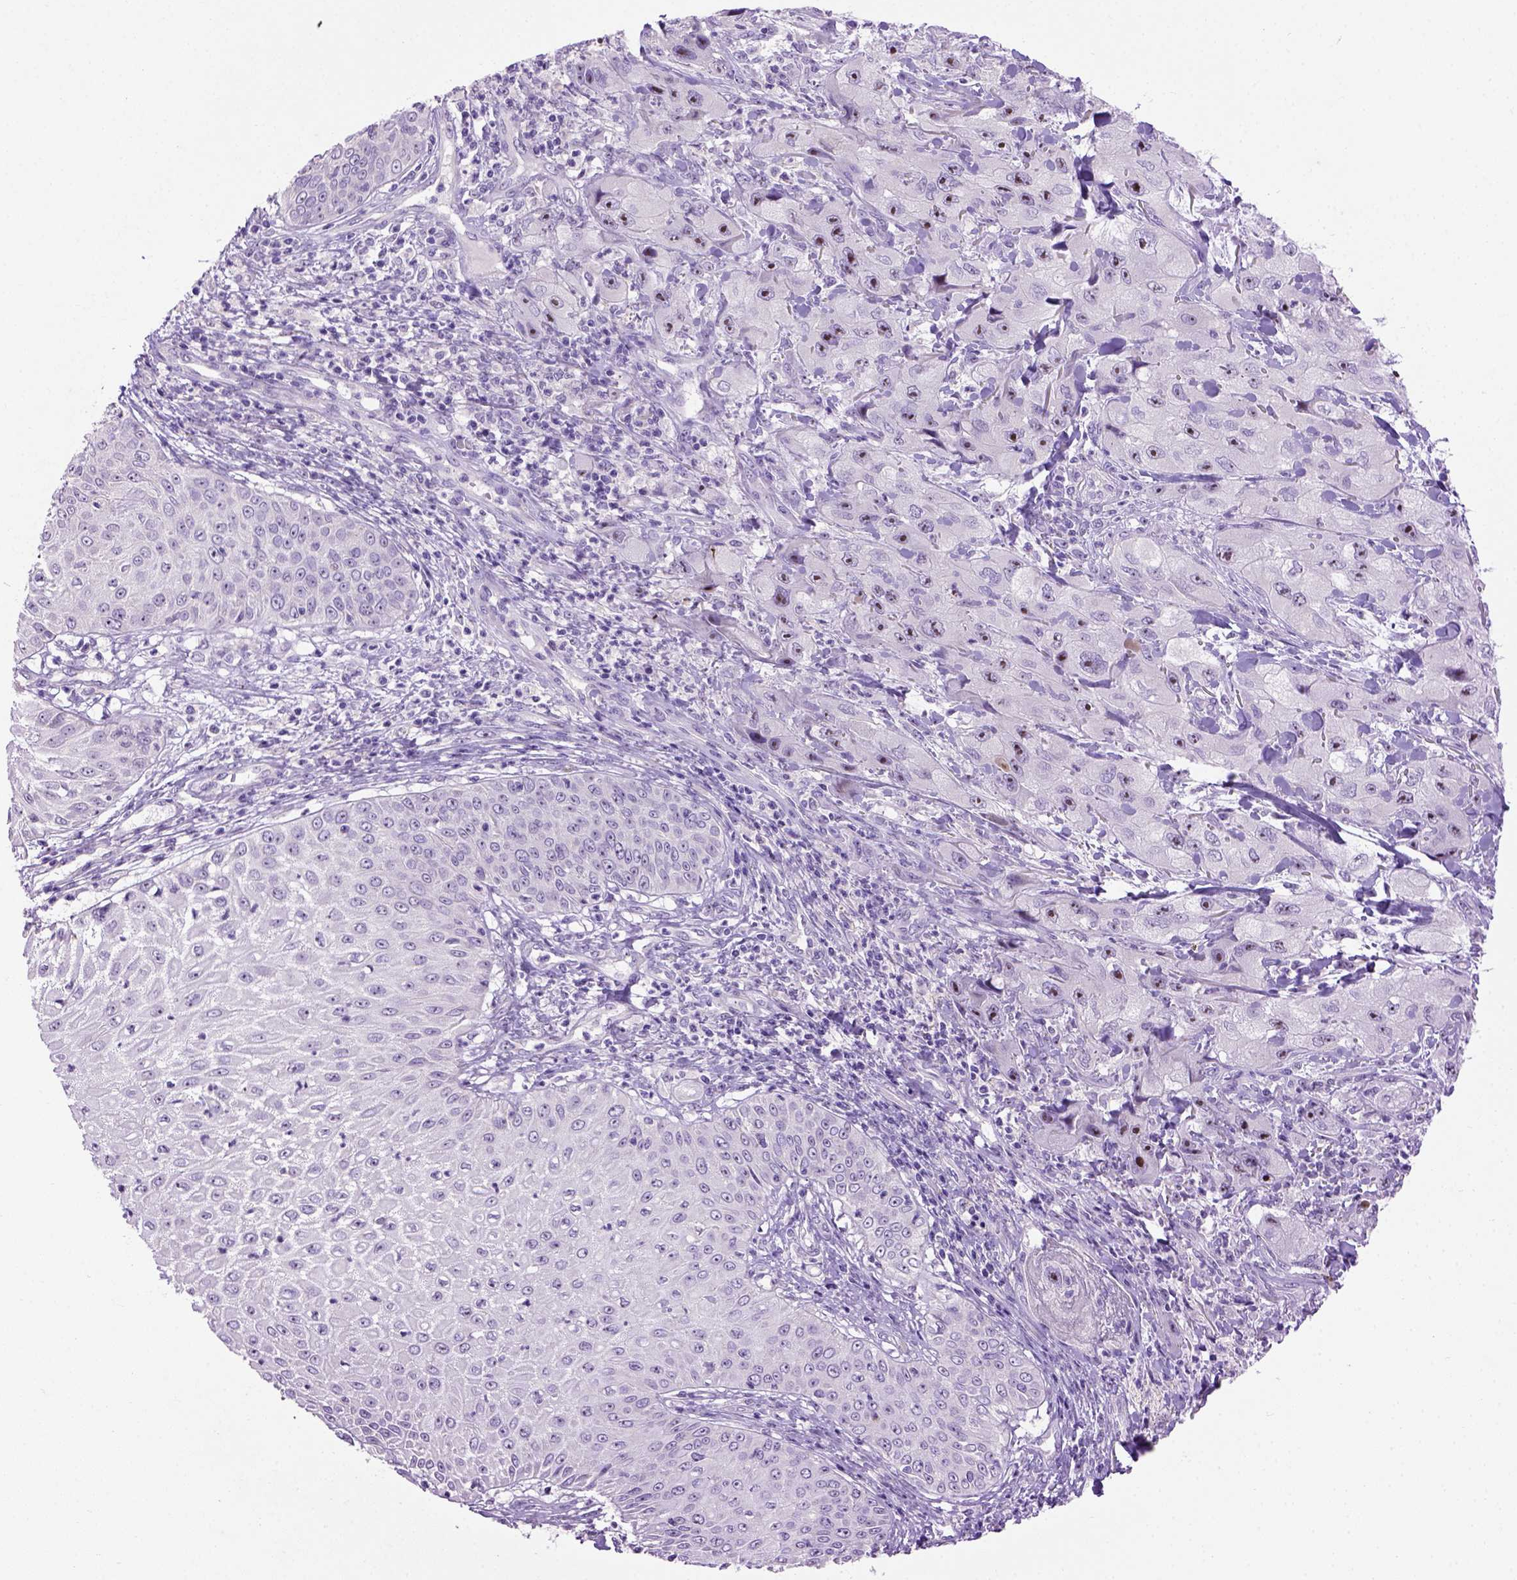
{"staining": {"intensity": "moderate", "quantity": "25%-75%", "location": "nuclear"}, "tissue": "skin cancer", "cell_type": "Tumor cells", "image_type": "cancer", "snomed": [{"axis": "morphology", "description": "Squamous cell carcinoma, NOS"}, {"axis": "topography", "description": "Skin"}, {"axis": "topography", "description": "Subcutis"}], "caption": "About 25%-75% of tumor cells in human skin cancer (squamous cell carcinoma) demonstrate moderate nuclear protein staining as visualized by brown immunohistochemical staining.", "gene": "UTP4", "patient": {"sex": "male", "age": 73}}